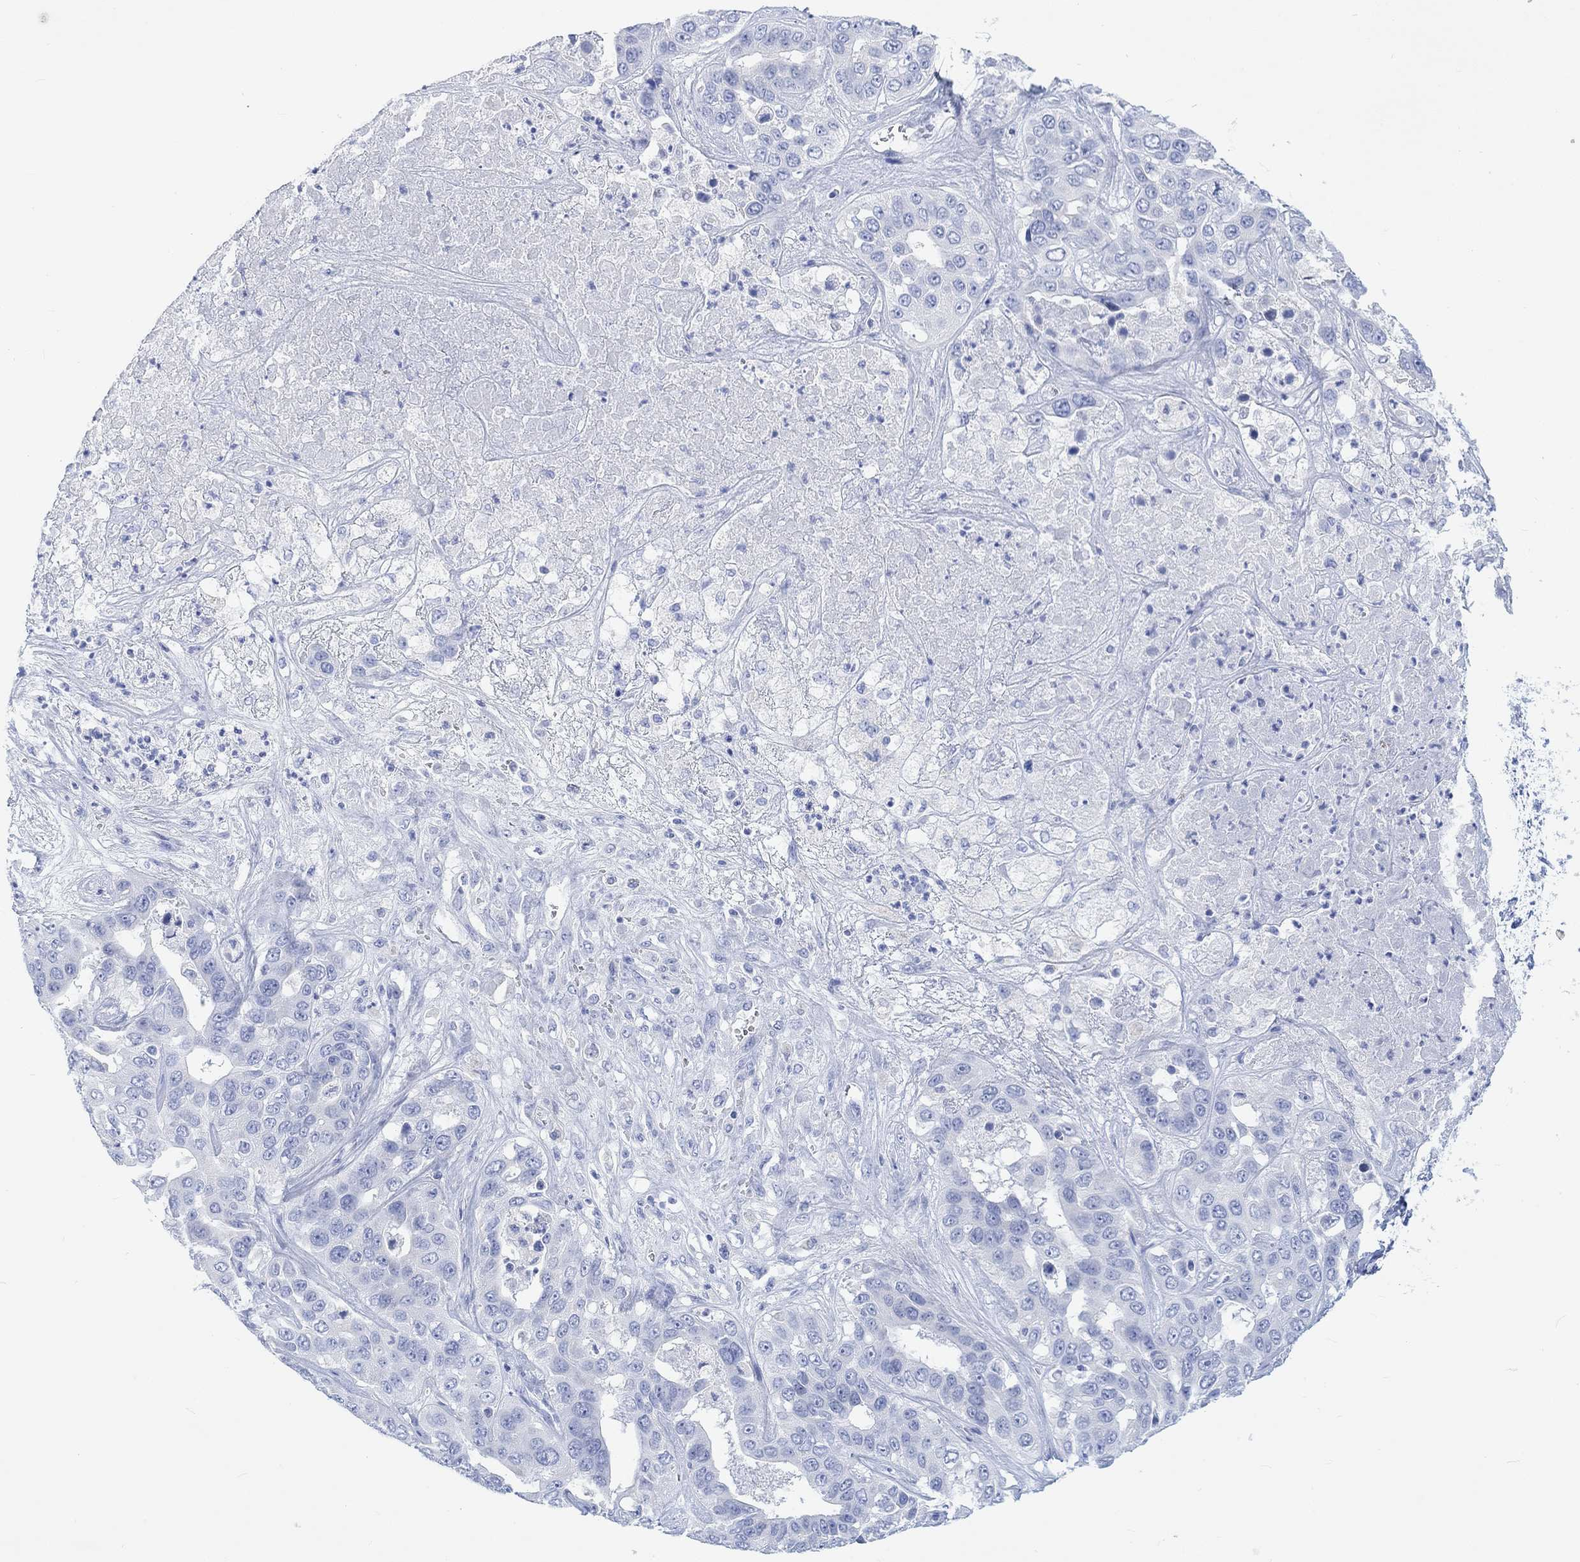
{"staining": {"intensity": "negative", "quantity": "none", "location": "none"}, "tissue": "liver cancer", "cell_type": "Tumor cells", "image_type": "cancer", "snomed": [{"axis": "morphology", "description": "Cholangiocarcinoma"}, {"axis": "topography", "description": "Liver"}], "caption": "Histopathology image shows no significant protein expression in tumor cells of cholangiocarcinoma (liver).", "gene": "CALCA", "patient": {"sex": "female", "age": 52}}